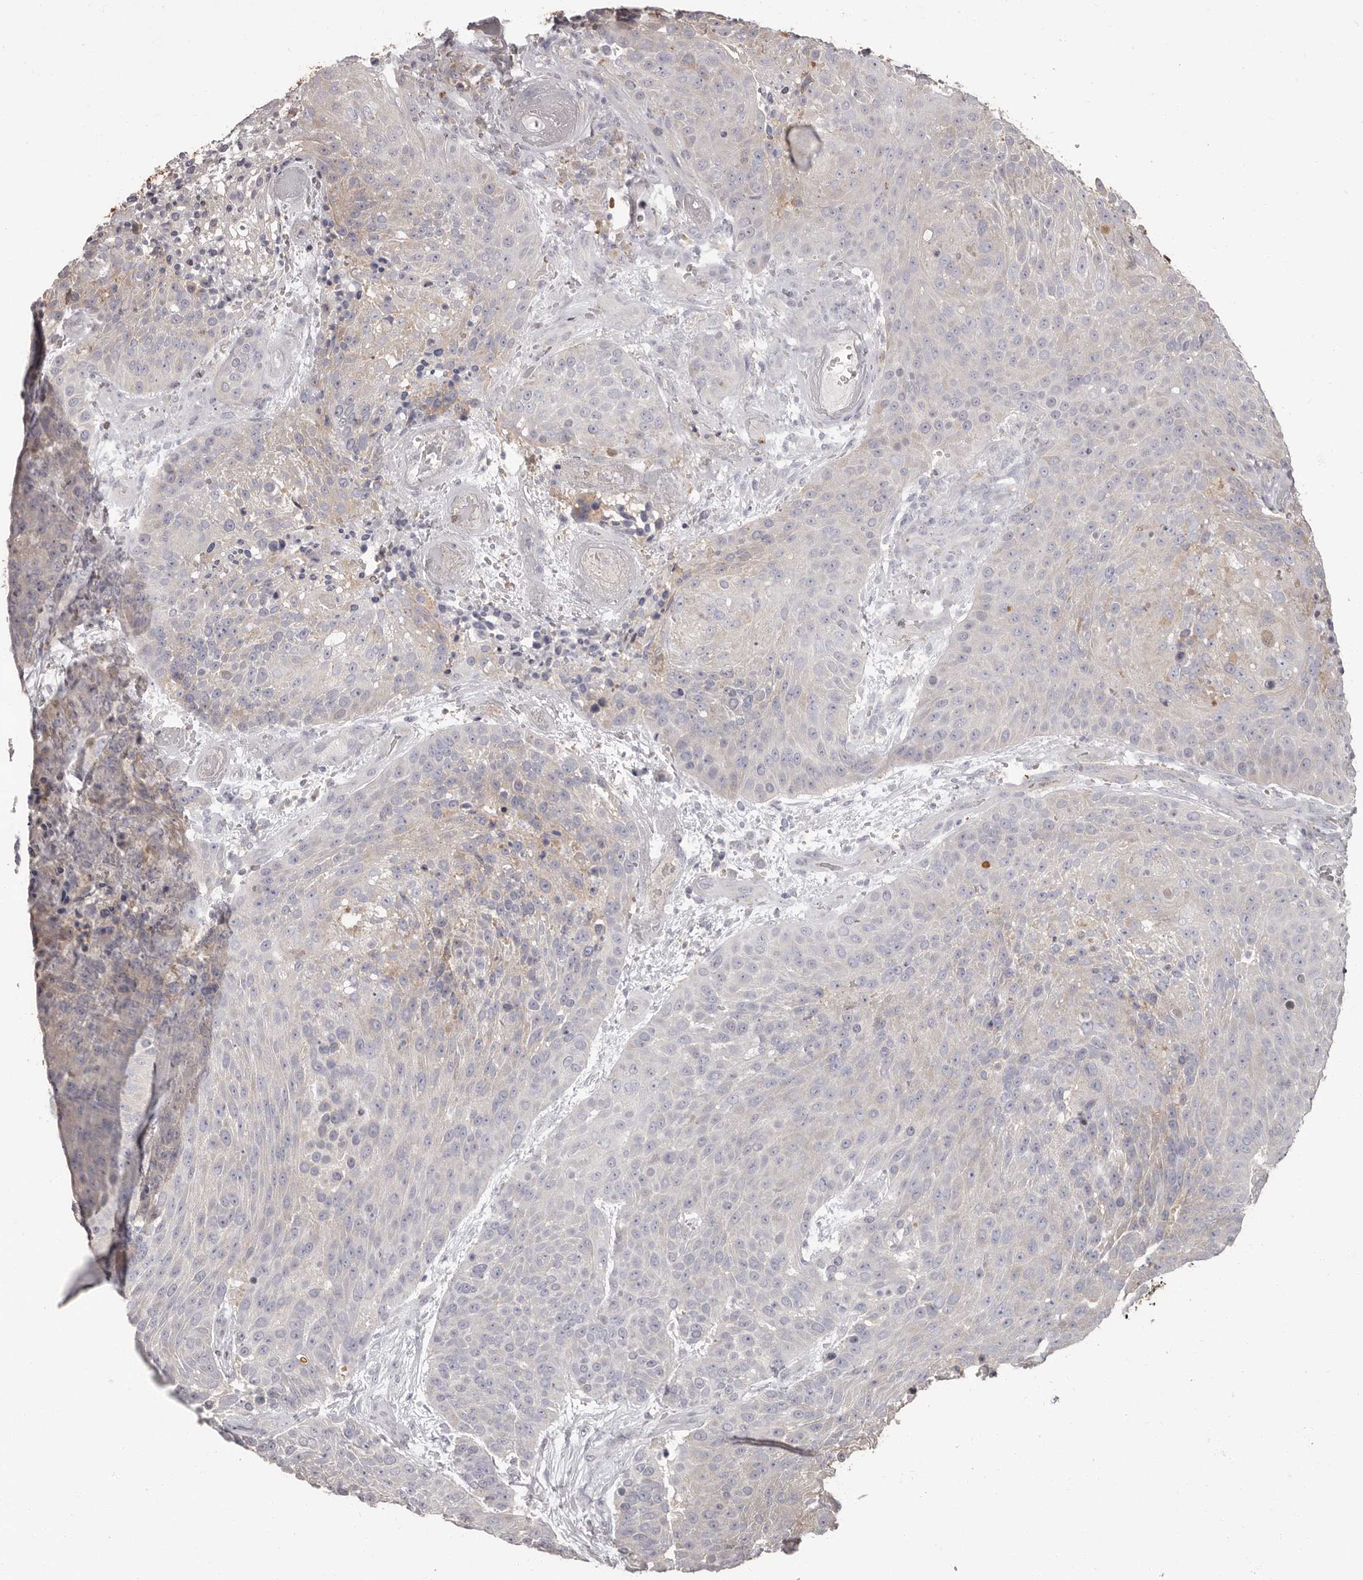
{"staining": {"intensity": "negative", "quantity": "none", "location": "none"}, "tissue": "urothelial cancer", "cell_type": "Tumor cells", "image_type": "cancer", "snomed": [{"axis": "morphology", "description": "Urothelial carcinoma, High grade"}, {"axis": "topography", "description": "Urinary bladder"}], "caption": "Micrograph shows no protein expression in tumor cells of urothelial carcinoma (high-grade) tissue.", "gene": "APEH", "patient": {"sex": "female", "age": 63}}